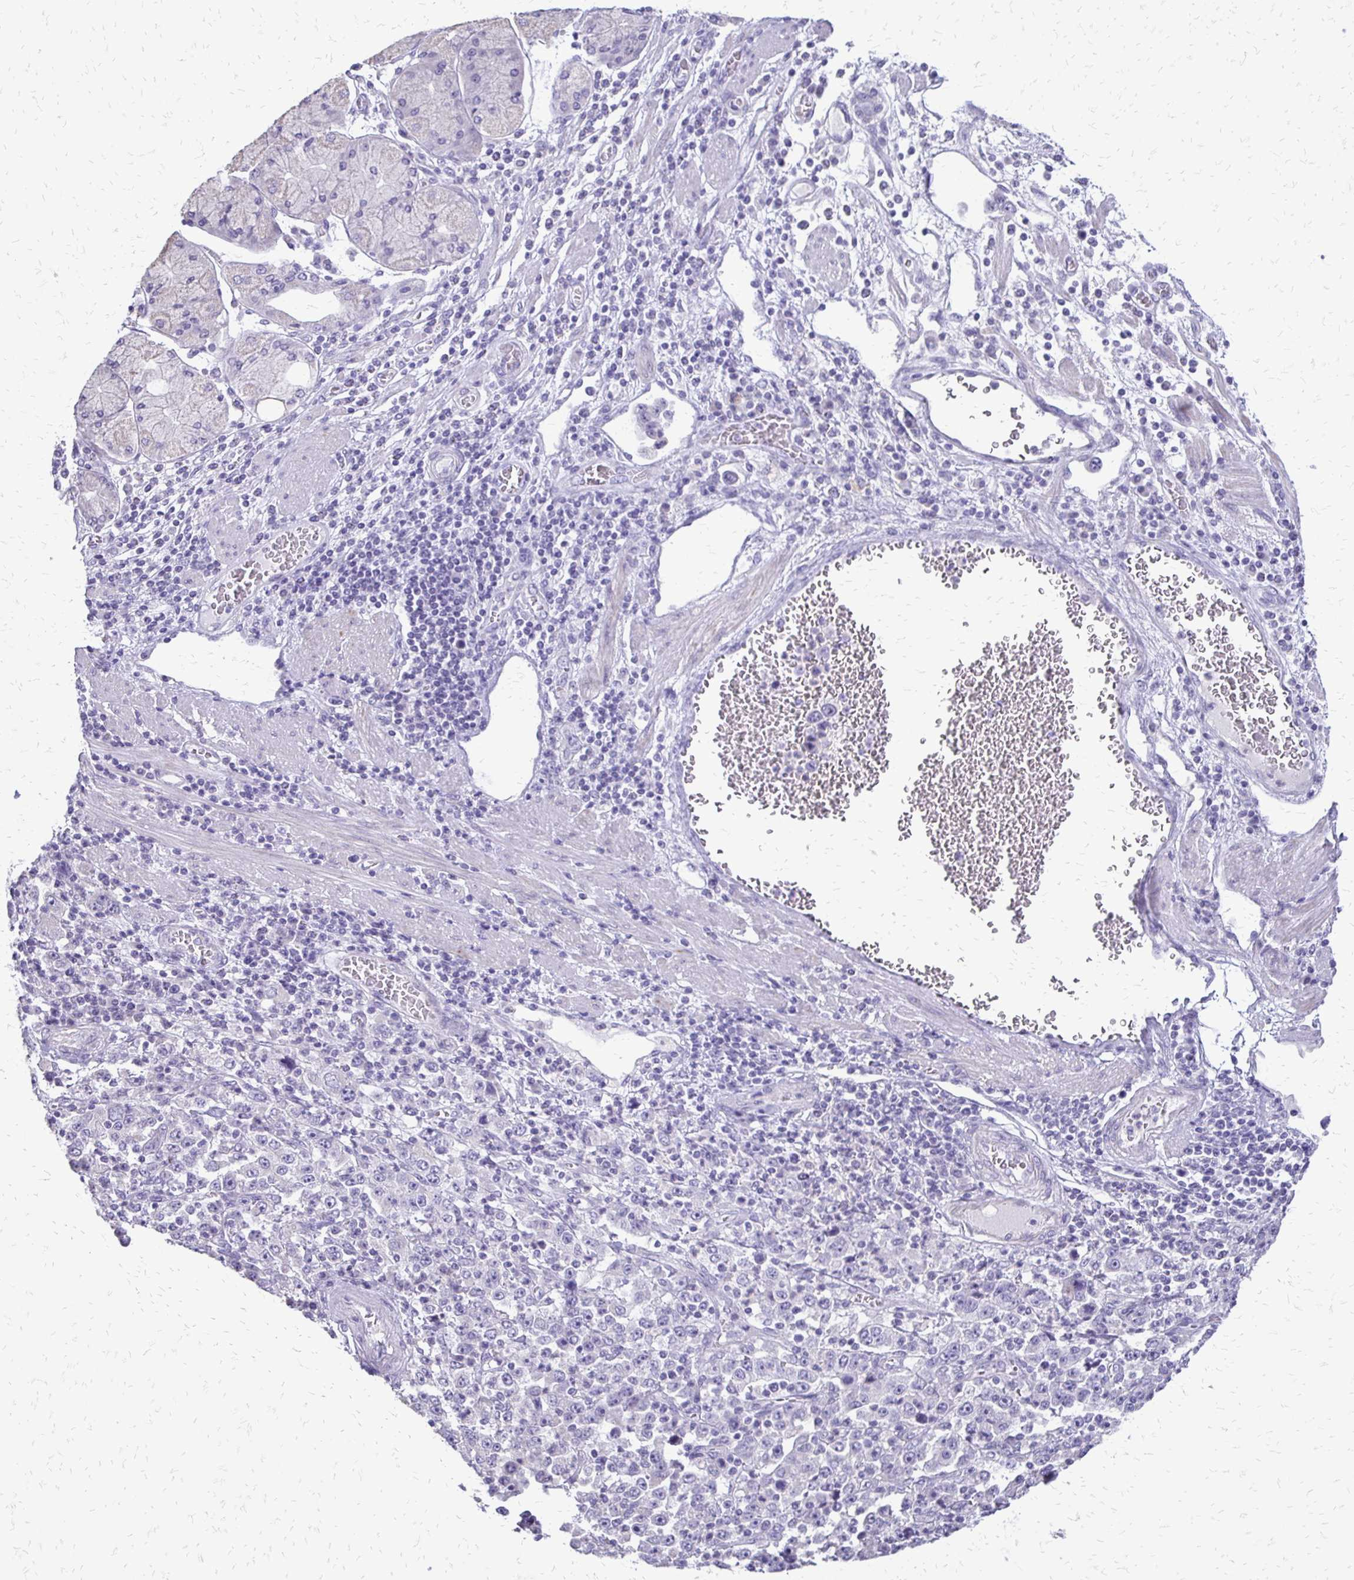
{"staining": {"intensity": "negative", "quantity": "none", "location": "none"}, "tissue": "stomach cancer", "cell_type": "Tumor cells", "image_type": "cancer", "snomed": [{"axis": "morphology", "description": "Normal tissue, NOS"}, {"axis": "morphology", "description": "Adenocarcinoma, NOS"}, {"axis": "topography", "description": "Stomach, upper"}, {"axis": "topography", "description": "Stomach"}], "caption": "An IHC photomicrograph of stomach cancer (adenocarcinoma) is shown. There is no staining in tumor cells of stomach cancer (adenocarcinoma).", "gene": "ALPG", "patient": {"sex": "male", "age": 59}}